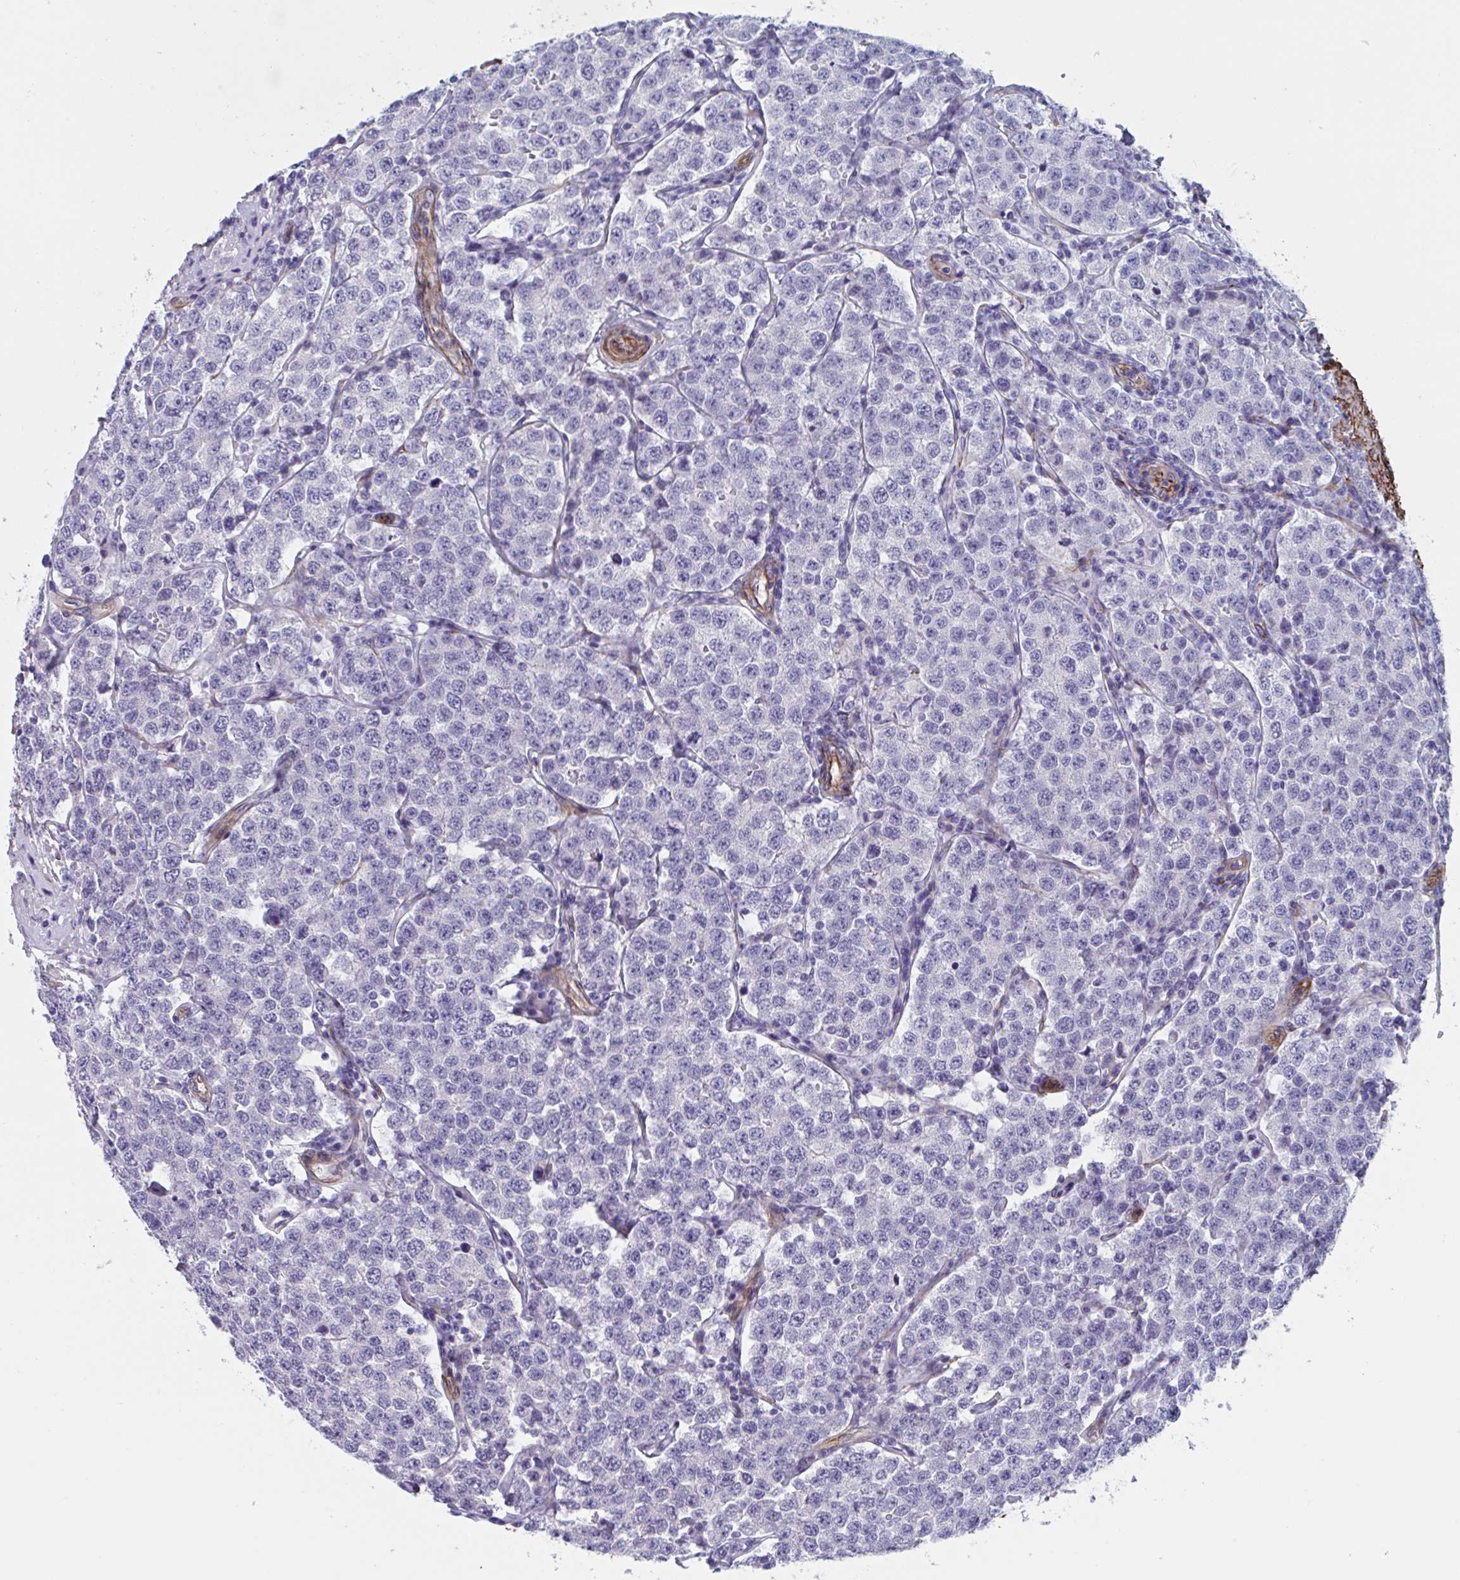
{"staining": {"intensity": "negative", "quantity": "none", "location": "none"}, "tissue": "testis cancer", "cell_type": "Tumor cells", "image_type": "cancer", "snomed": [{"axis": "morphology", "description": "Seminoma, NOS"}, {"axis": "topography", "description": "Testis"}], "caption": "Tumor cells show no significant protein expression in seminoma (testis).", "gene": "CITED4", "patient": {"sex": "male", "age": 34}}